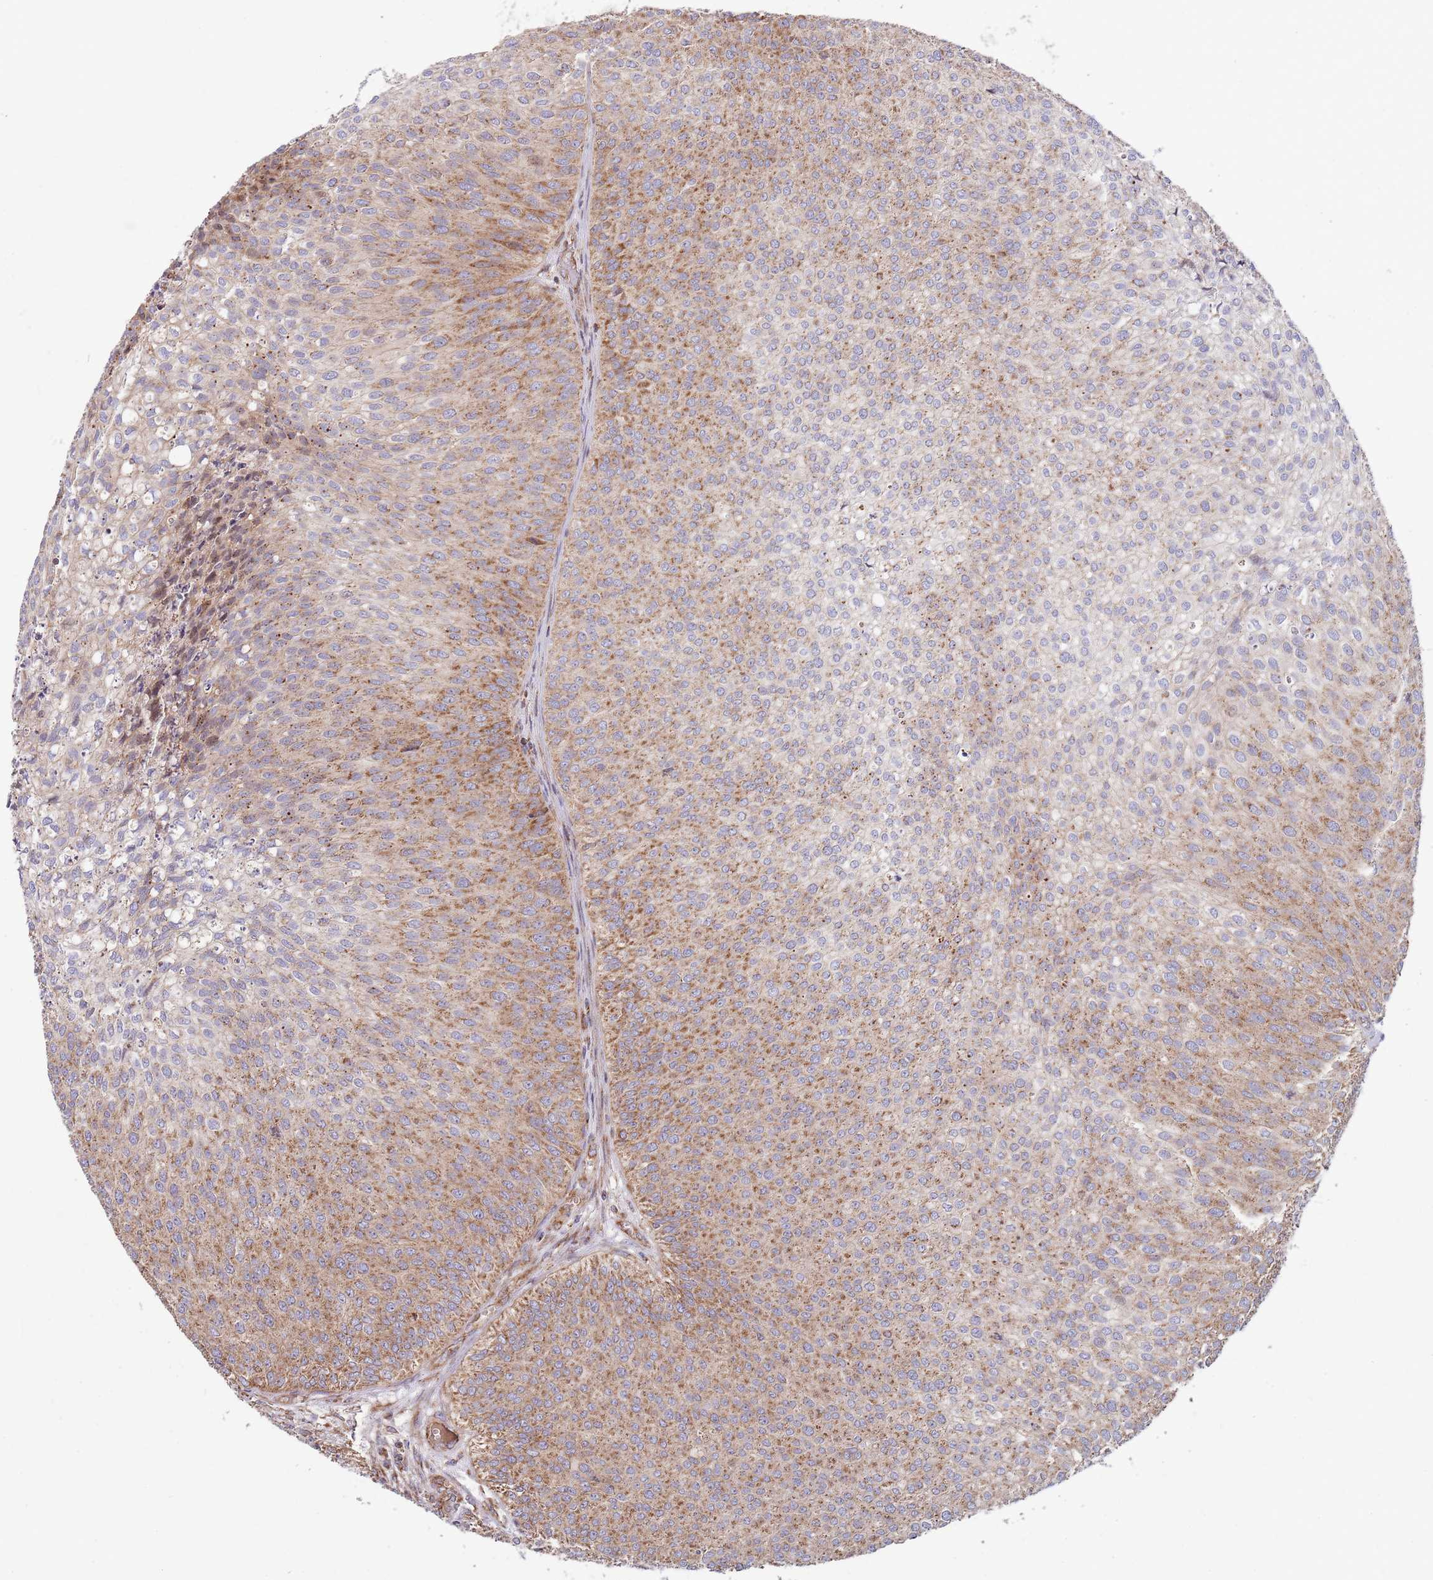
{"staining": {"intensity": "moderate", "quantity": ">75%", "location": "cytoplasmic/membranous"}, "tissue": "urothelial cancer", "cell_type": "Tumor cells", "image_type": "cancer", "snomed": [{"axis": "morphology", "description": "Urothelial carcinoma, Low grade"}, {"axis": "topography", "description": "Urinary bladder"}], "caption": "Moderate cytoplasmic/membranous protein staining is seen in about >75% of tumor cells in urothelial cancer.", "gene": "ATP5PD", "patient": {"sex": "male", "age": 84}}